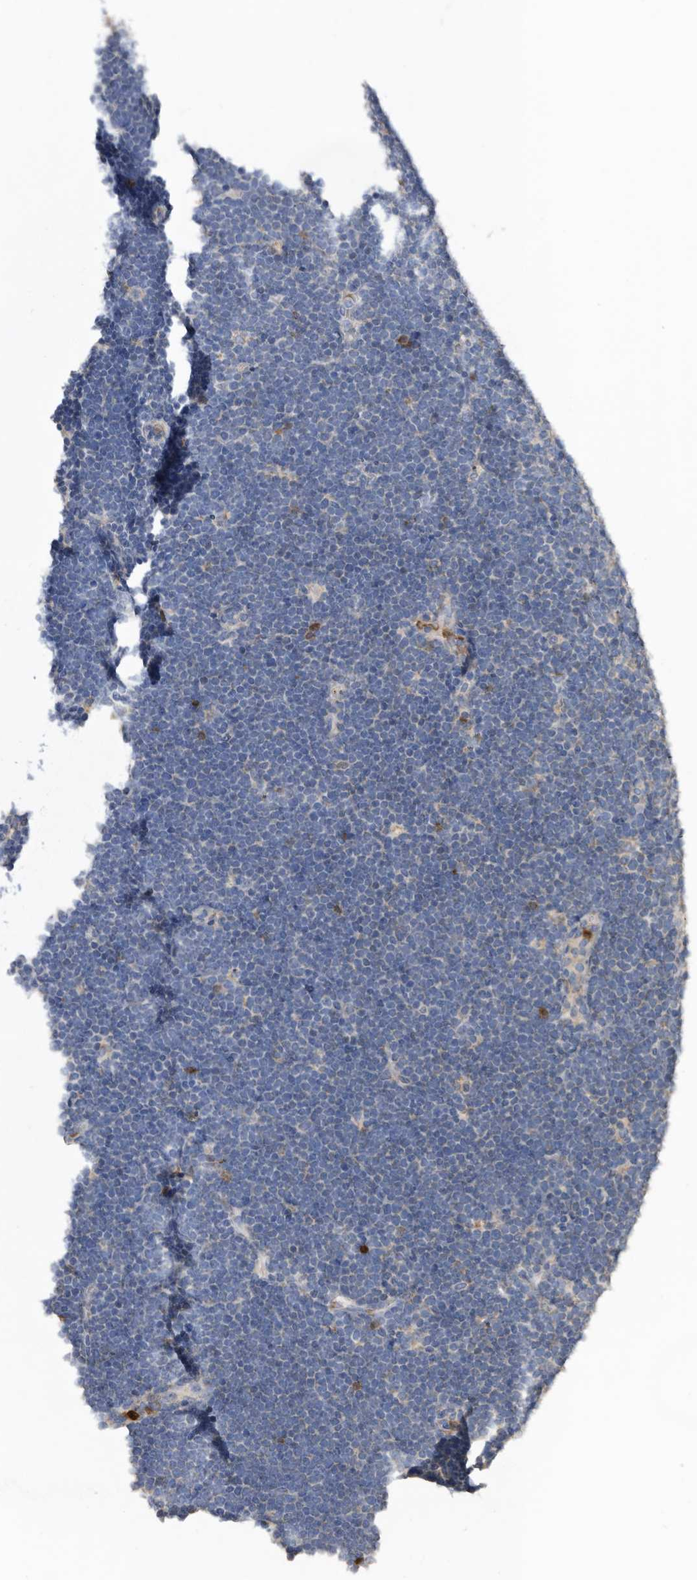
{"staining": {"intensity": "negative", "quantity": "none", "location": "none"}, "tissue": "lymphoma", "cell_type": "Tumor cells", "image_type": "cancer", "snomed": [{"axis": "morphology", "description": "Malignant lymphoma, non-Hodgkin's type, High grade"}, {"axis": "topography", "description": "Lymph node"}], "caption": "Immunohistochemistry of lymphoma displays no positivity in tumor cells.", "gene": "CRISPLD2", "patient": {"sex": "male", "age": 13}}